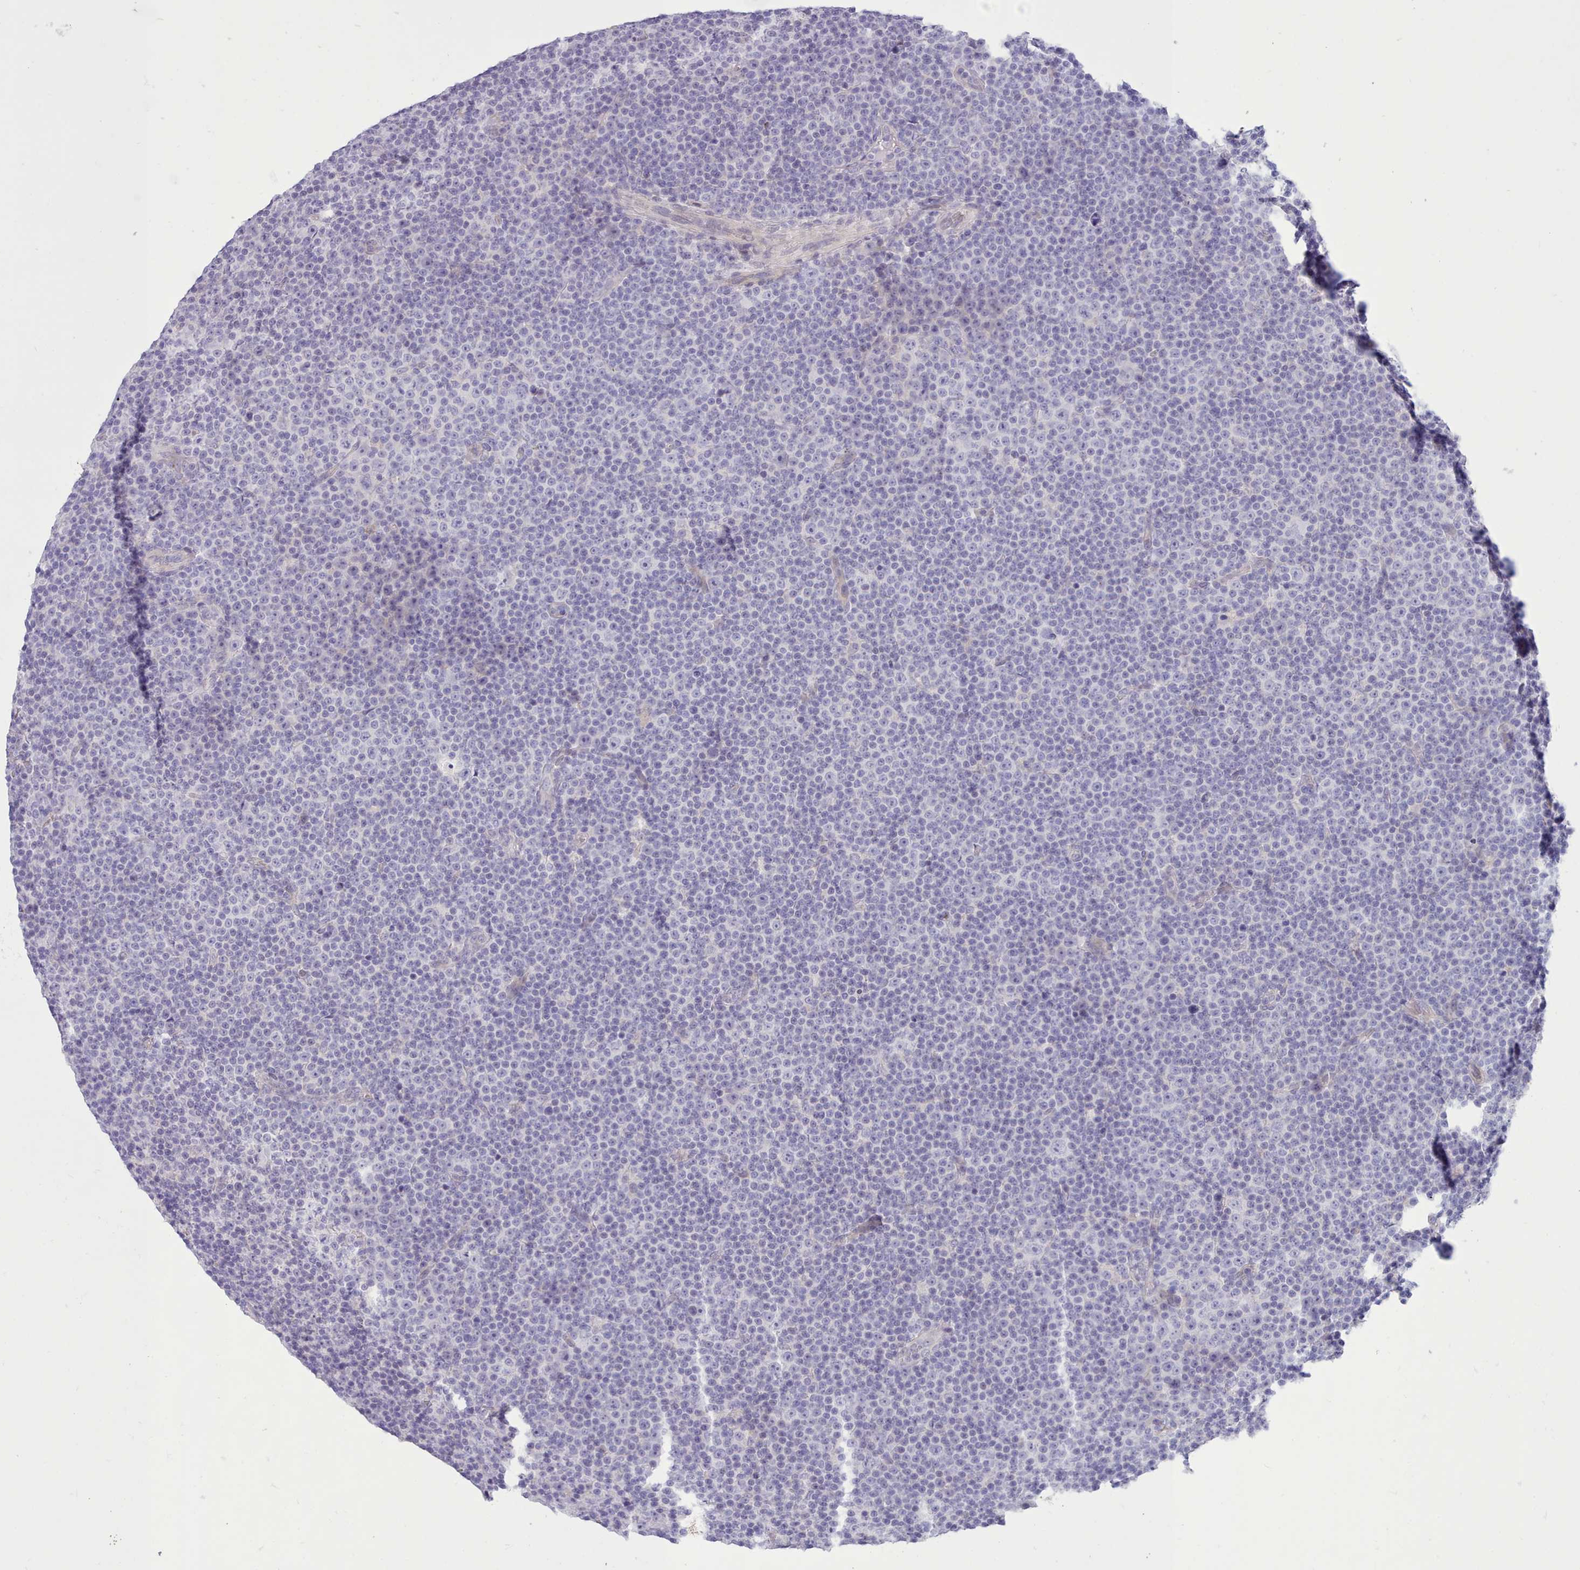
{"staining": {"intensity": "negative", "quantity": "none", "location": "none"}, "tissue": "lymphoma", "cell_type": "Tumor cells", "image_type": "cancer", "snomed": [{"axis": "morphology", "description": "Malignant lymphoma, non-Hodgkin's type, Low grade"}, {"axis": "topography", "description": "Lymph node"}], "caption": "Immunohistochemical staining of malignant lymphoma, non-Hodgkin's type (low-grade) displays no significant staining in tumor cells.", "gene": "TMEM253", "patient": {"sex": "female", "age": 67}}